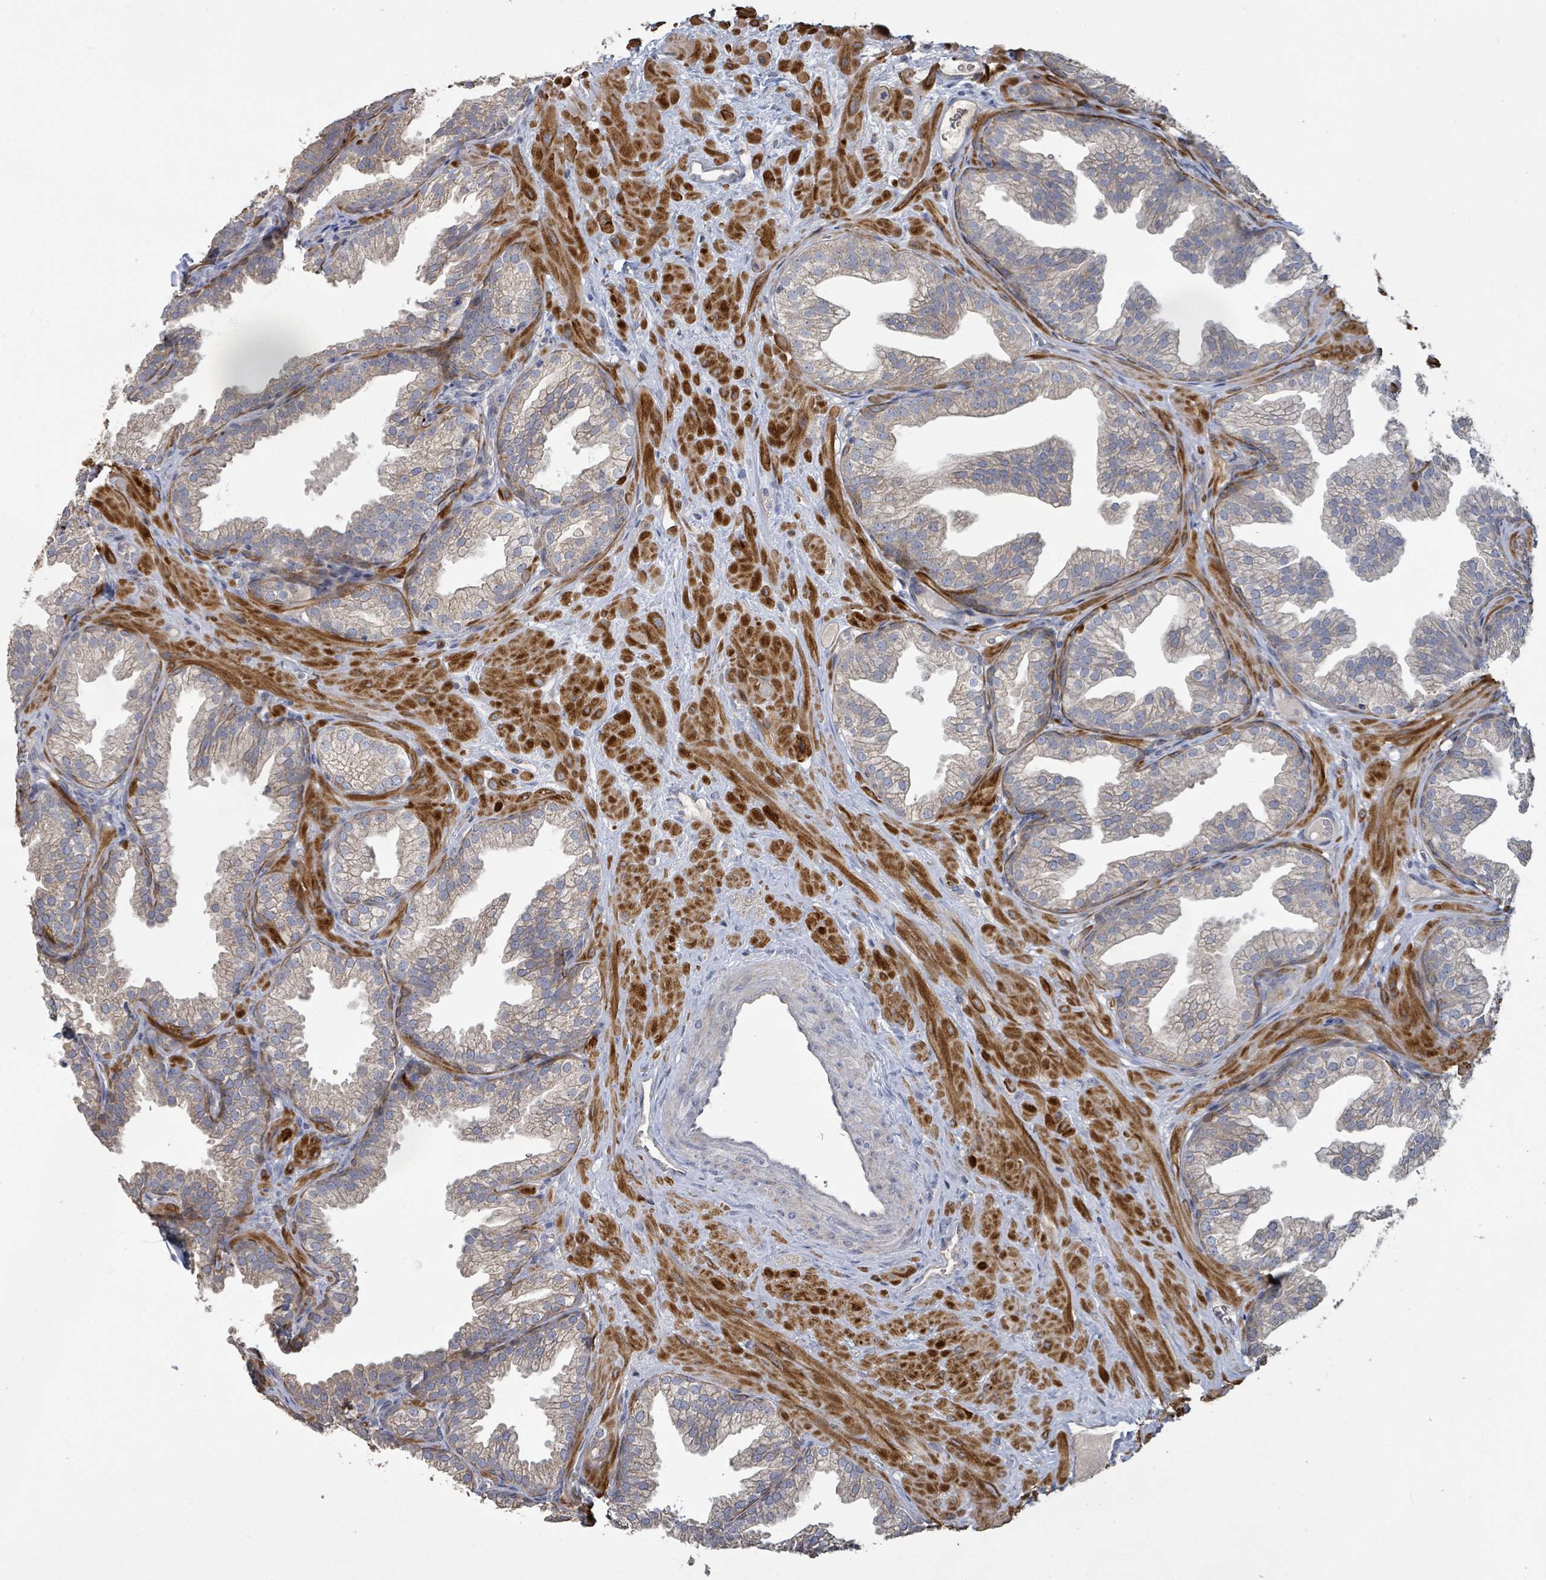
{"staining": {"intensity": "weak", "quantity": "25%-75%", "location": "cytoplasmic/membranous"}, "tissue": "prostate", "cell_type": "Glandular cells", "image_type": "normal", "snomed": [{"axis": "morphology", "description": "Normal tissue, NOS"}, {"axis": "topography", "description": "Prostate"}], "caption": "This is a histology image of immunohistochemistry (IHC) staining of unremarkable prostate, which shows weak staining in the cytoplasmic/membranous of glandular cells.", "gene": "KCNS2", "patient": {"sex": "male", "age": 37}}